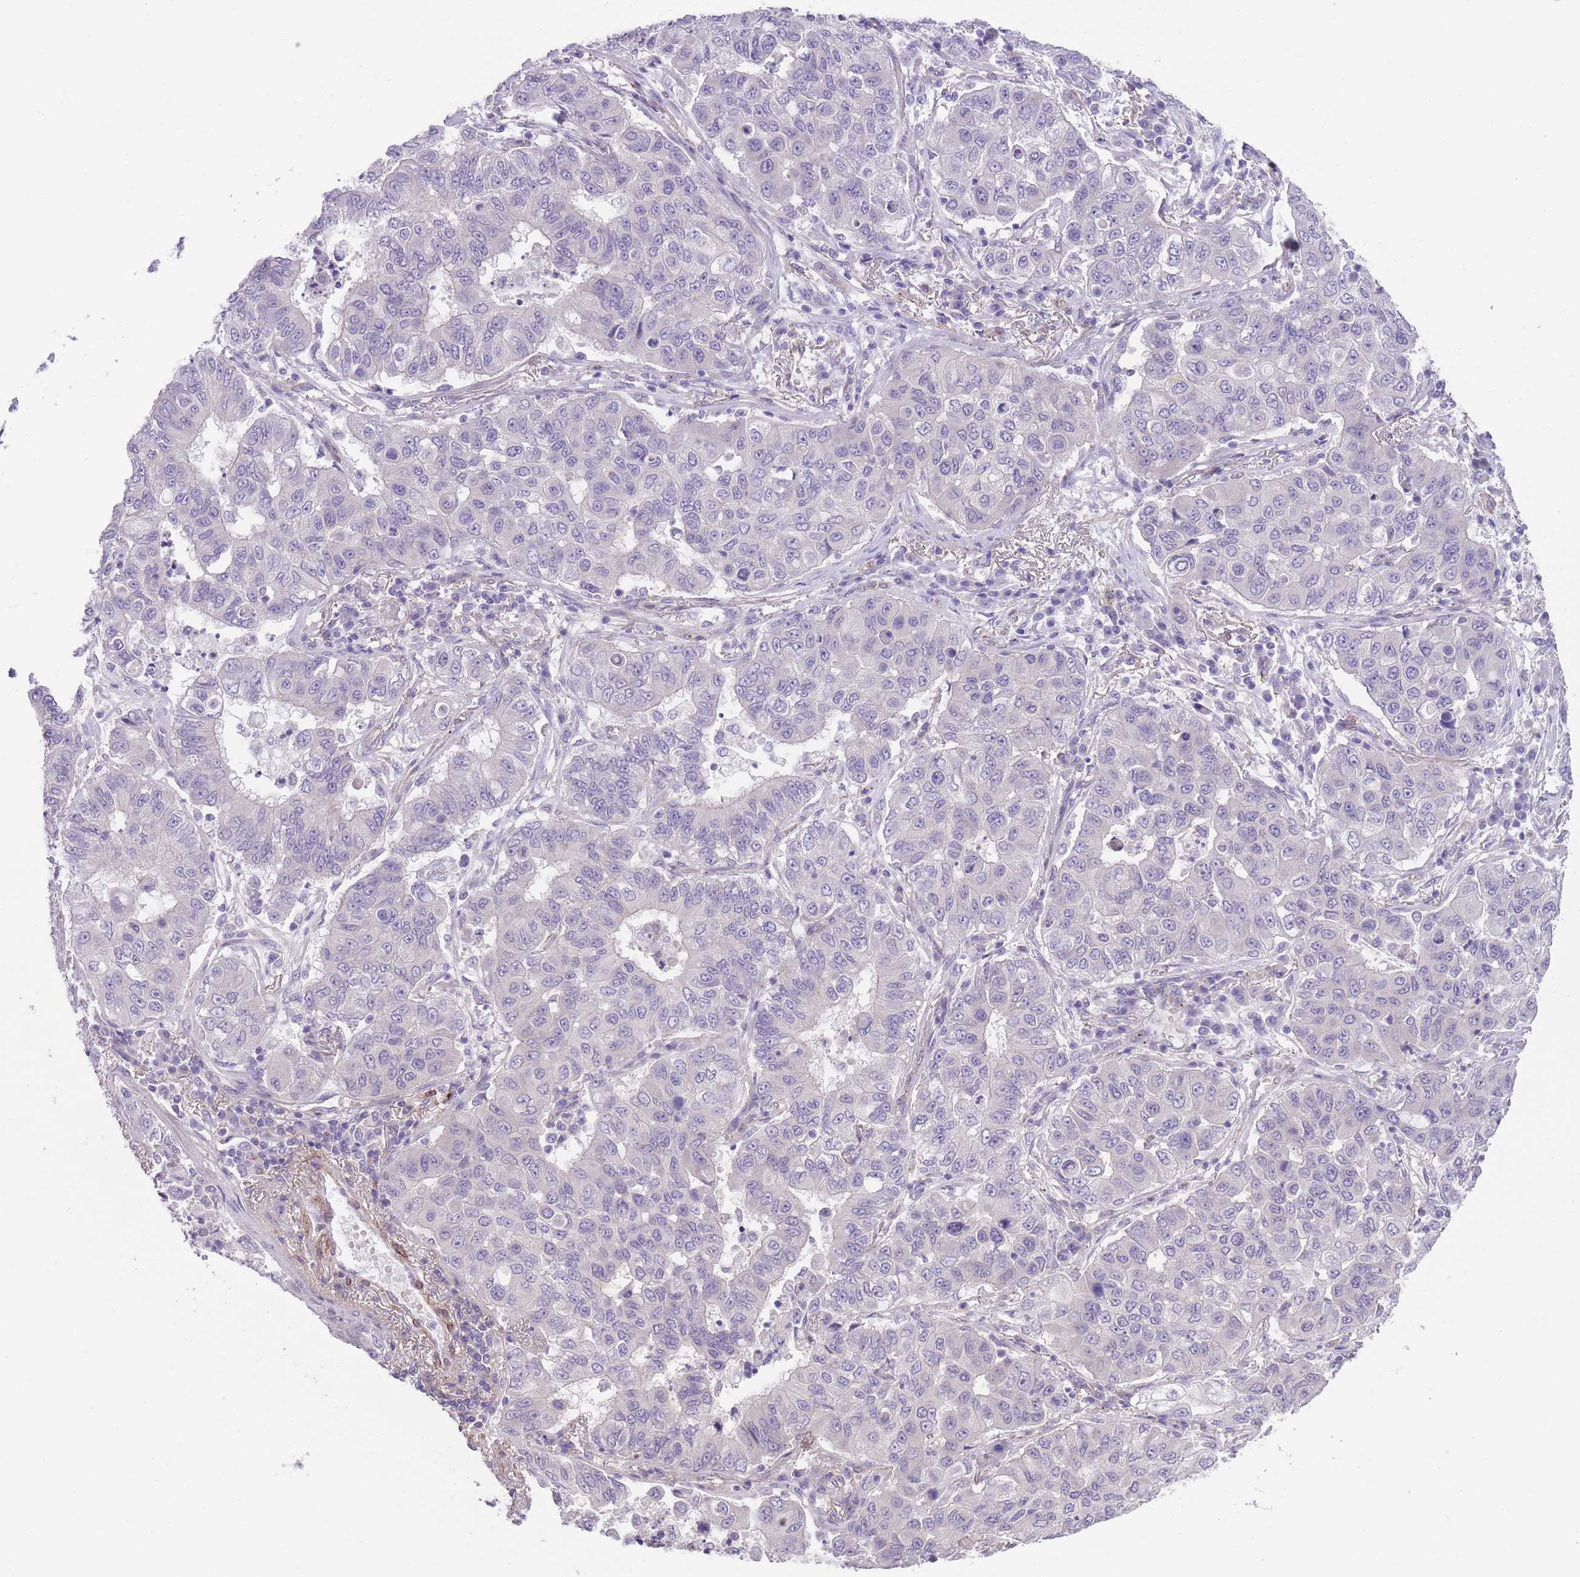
{"staining": {"intensity": "negative", "quantity": "none", "location": "none"}, "tissue": "lung cancer", "cell_type": "Tumor cells", "image_type": "cancer", "snomed": [{"axis": "morphology", "description": "Squamous cell carcinoma, NOS"}, {"axis": "topography", "description": "Lung"}], "caption": "A micrograph of lung cancer (squamous cell carcinoma) stained for a protein exhibits no brown staining in tumor cells.", "gene": "QTRT1", "patient": {"sex": "male", "age": 74}}